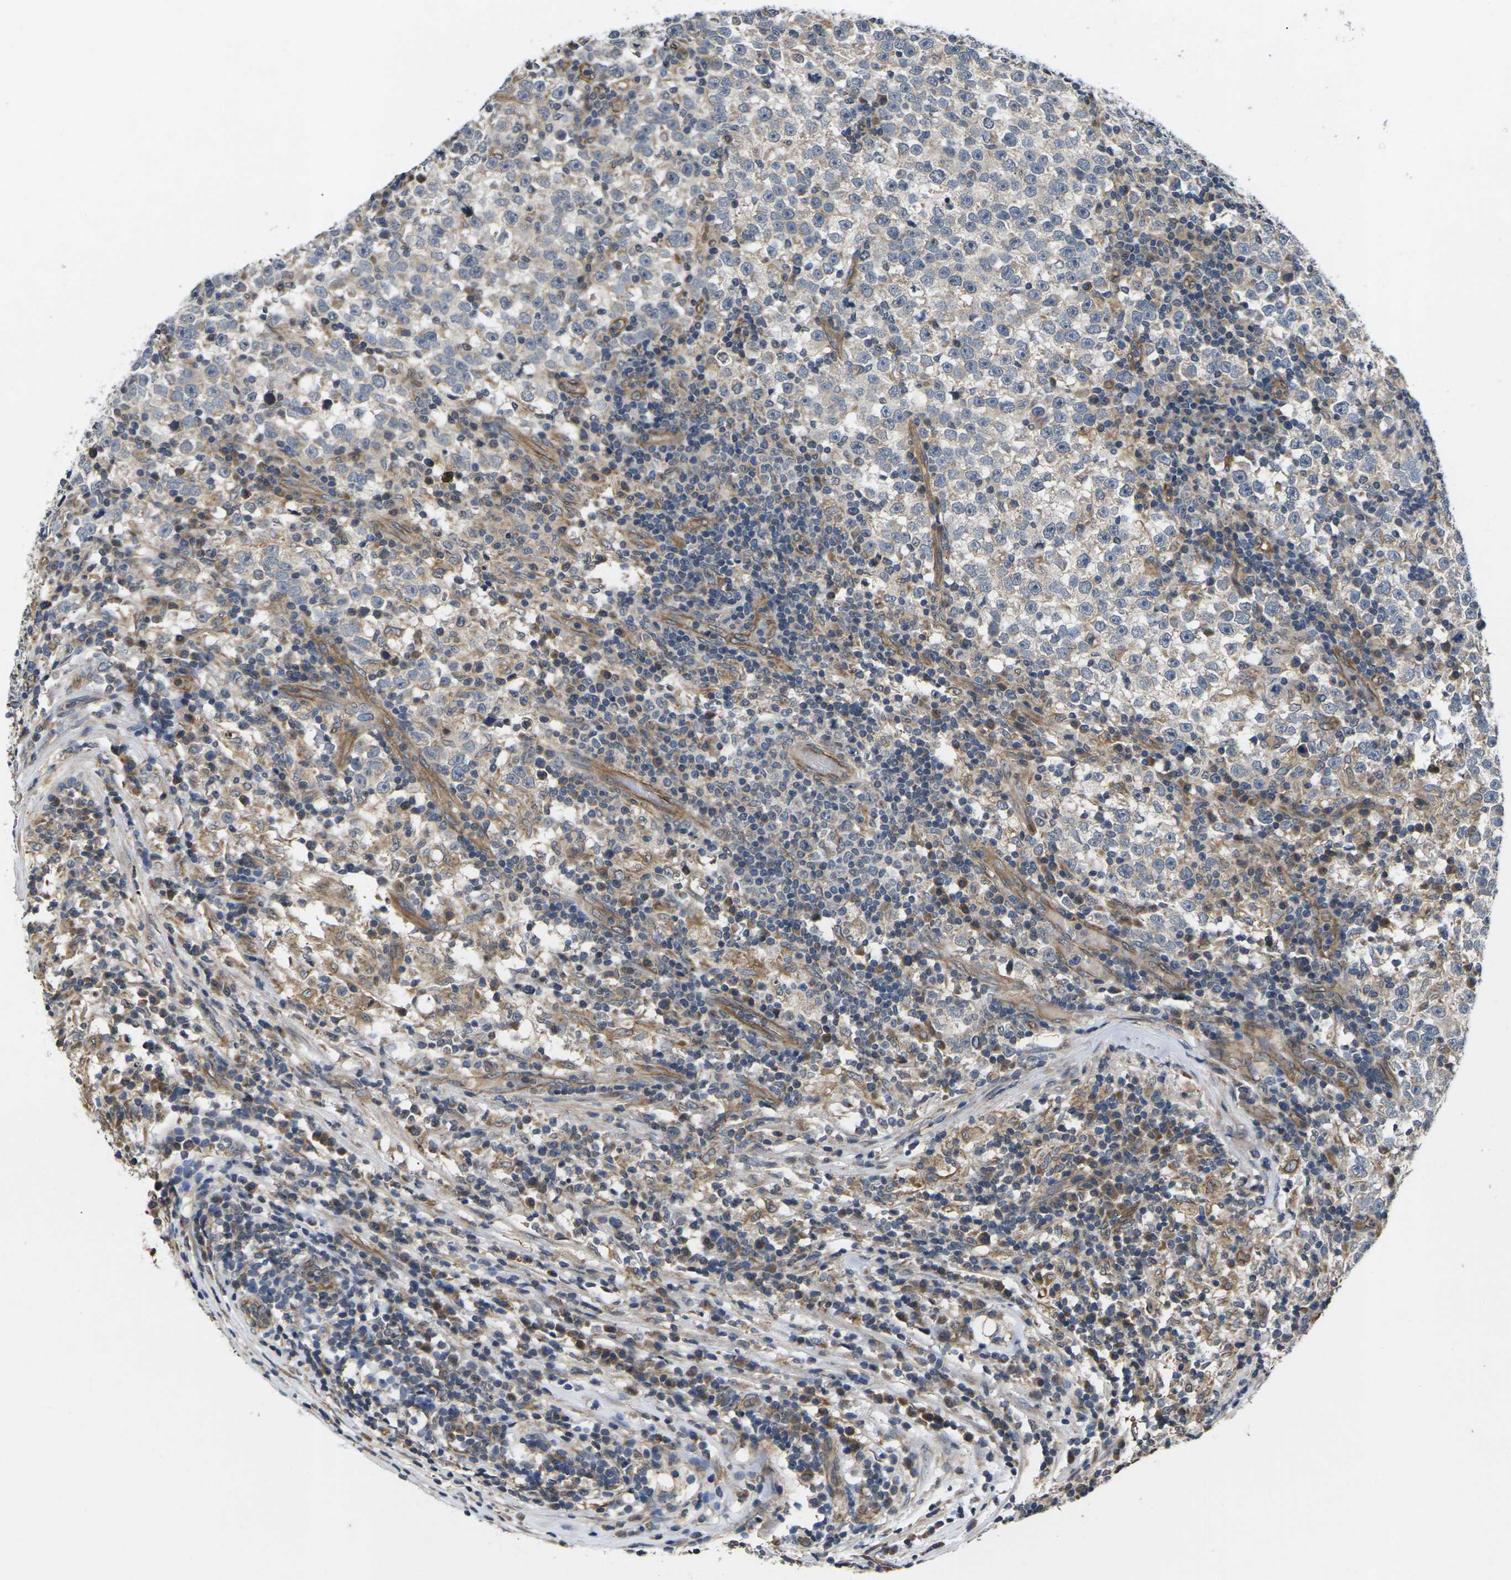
{"staining": {"intensity": "weak", "quantity": "25%-75%", "location": "cytoplasmic/membranous"}, "tissue": "testis cancer", "cell_type": "Tumor cells", "image_type": "cancer", "snomed": [{"axis": "morphology", "description": "Seminoma, NOS"}, {"axis": "topography", "description": "Testis"}], "caption": "This photomicrograph displays immunohistochemistry staining of human seminoma (testis), with low weak cytoplasmic/membranous positivity in approximately 25%-75% of tumor cells.", "gene": "DKK2", "patient": {"sex": "male", "age": 43}}